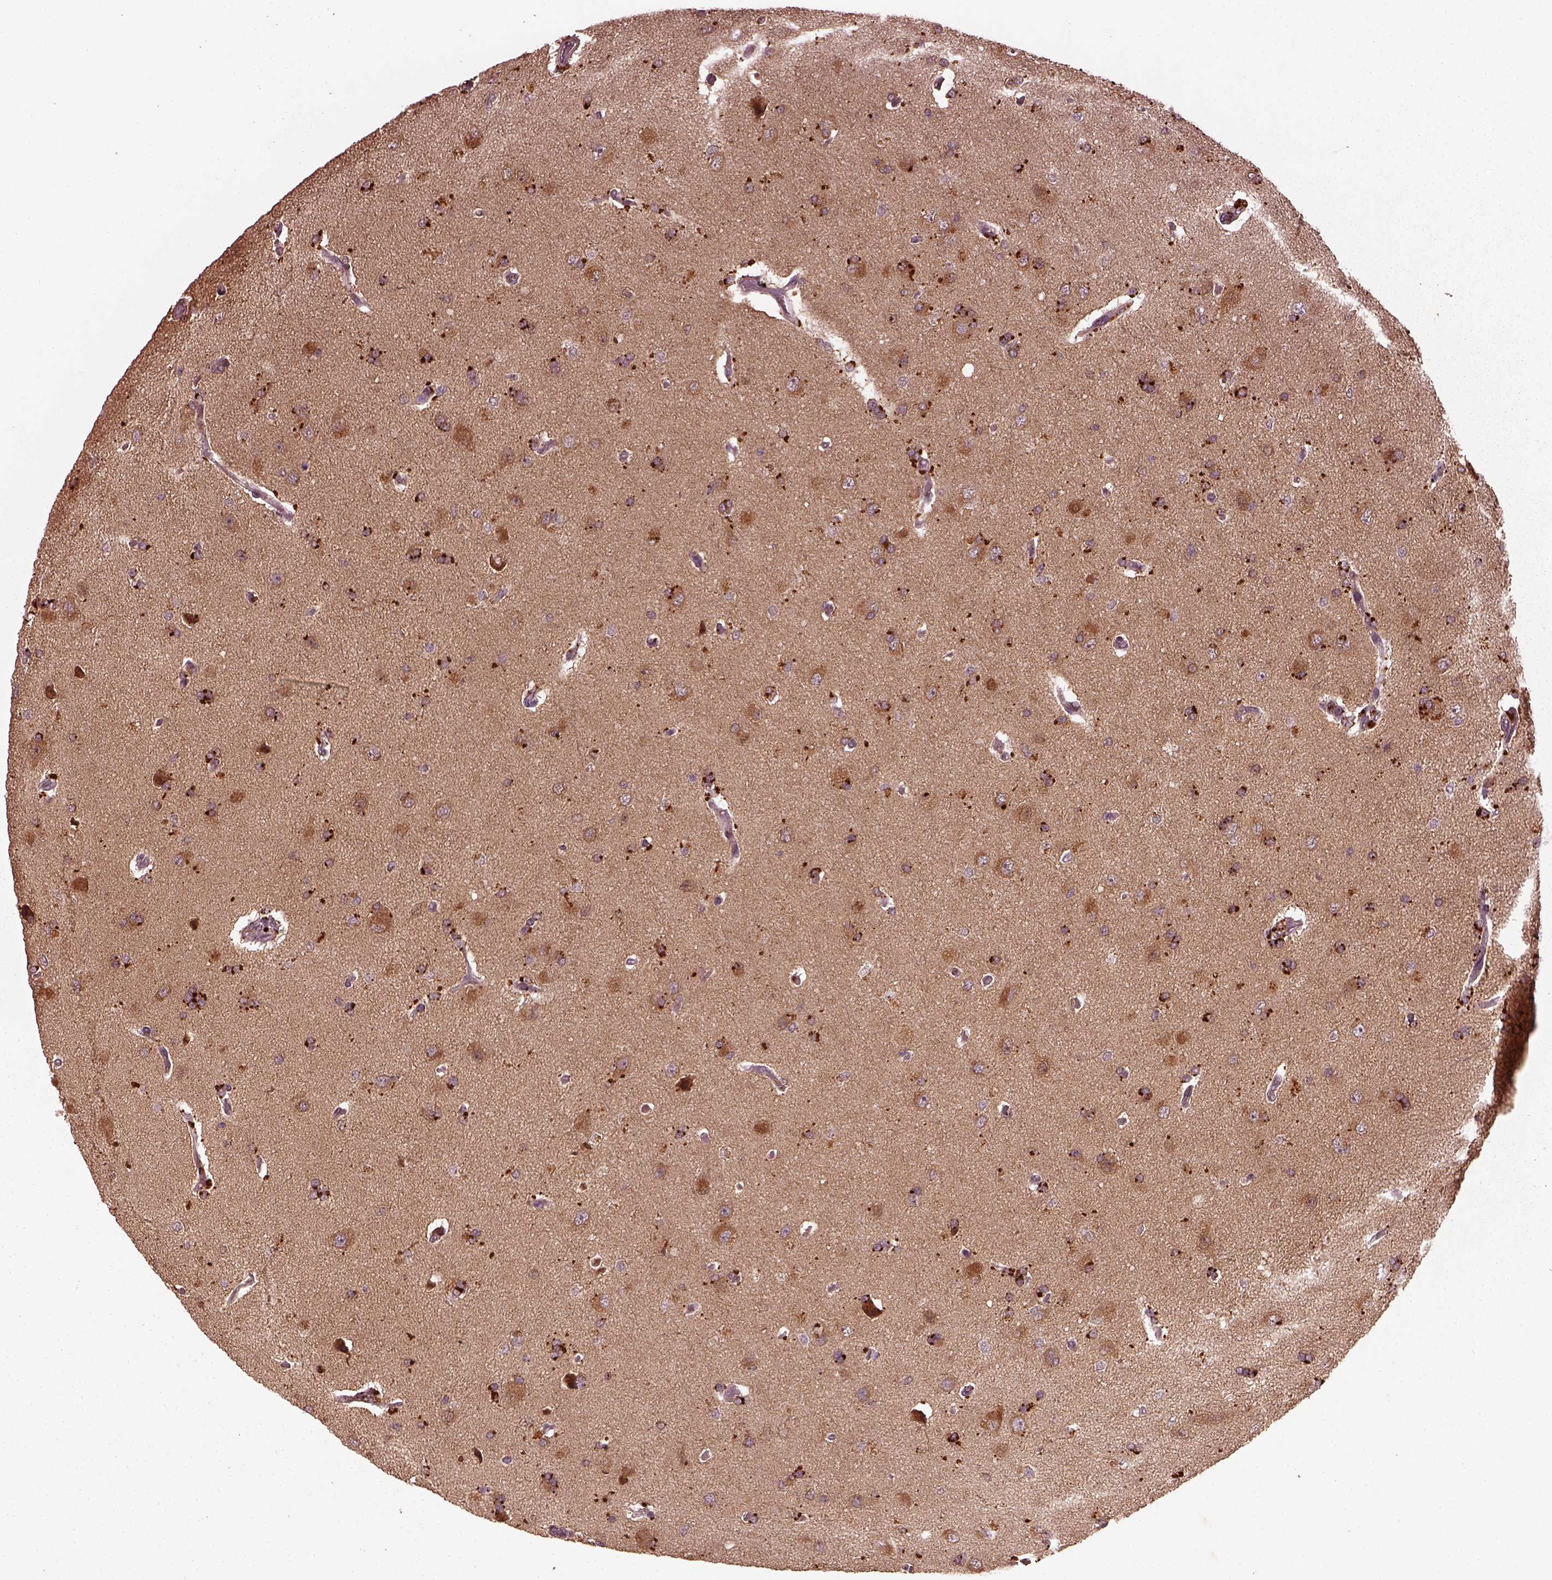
{"staining": {"intensity": "moderate", "quantity": ">75%", "location": "cytoplasmic/membranous"}, "tissue": "glioma", "cell_type": "Tumor cells", "image_type": "cancer", "snomed": [{"axis": "morphology", "description": "Glioma, malignant, High grade"}, {"axis": "topography", "description": "Cerebral cortex"}], "caption": "IHC of glioma demonstrates medium levels of moderate cytoplasmic/membranous expression in approximately >75% of tumor cells.", "gene": "RUFY3", "patient": {"sex": "male", "age": 70}}